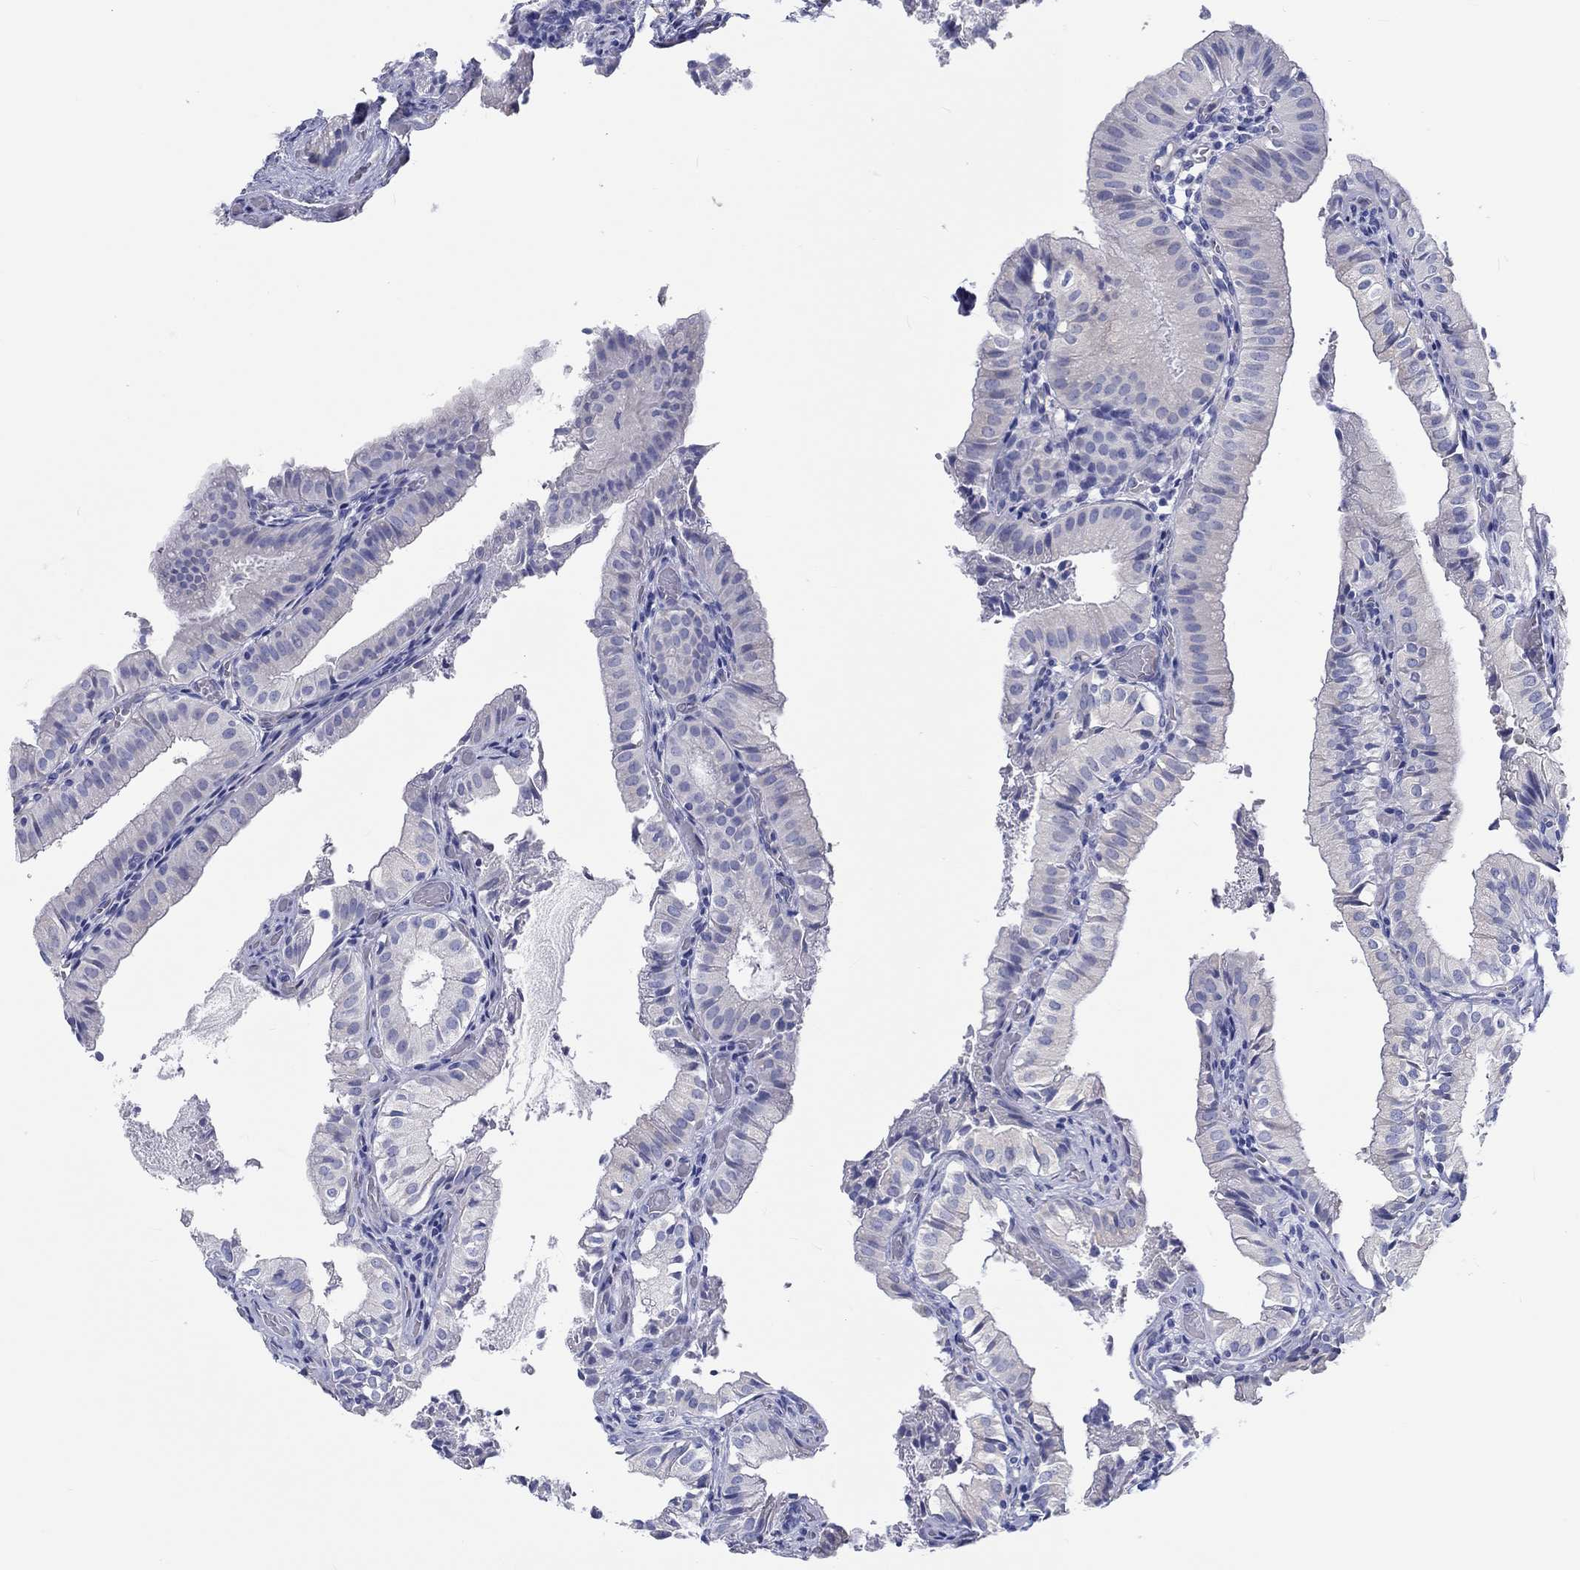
{"staining": {"intensity": "negative", "quantity": "none", "location": "none"}, "tissue": "gallbladder", "cell_type": "Glandular cells", "image_type": "normal", "snomed": [{"axis": "morphology", "description": "Normal tissue, NOS"}, {"axis": "topography", "description": "Gallbladder"}], "caption": "Immunohistochemical staining of benign human gallbladder exhibits no significant expression in glandular cells.", "gene": "CDY1B", "patient": {"sex": "female", "age": 47}}